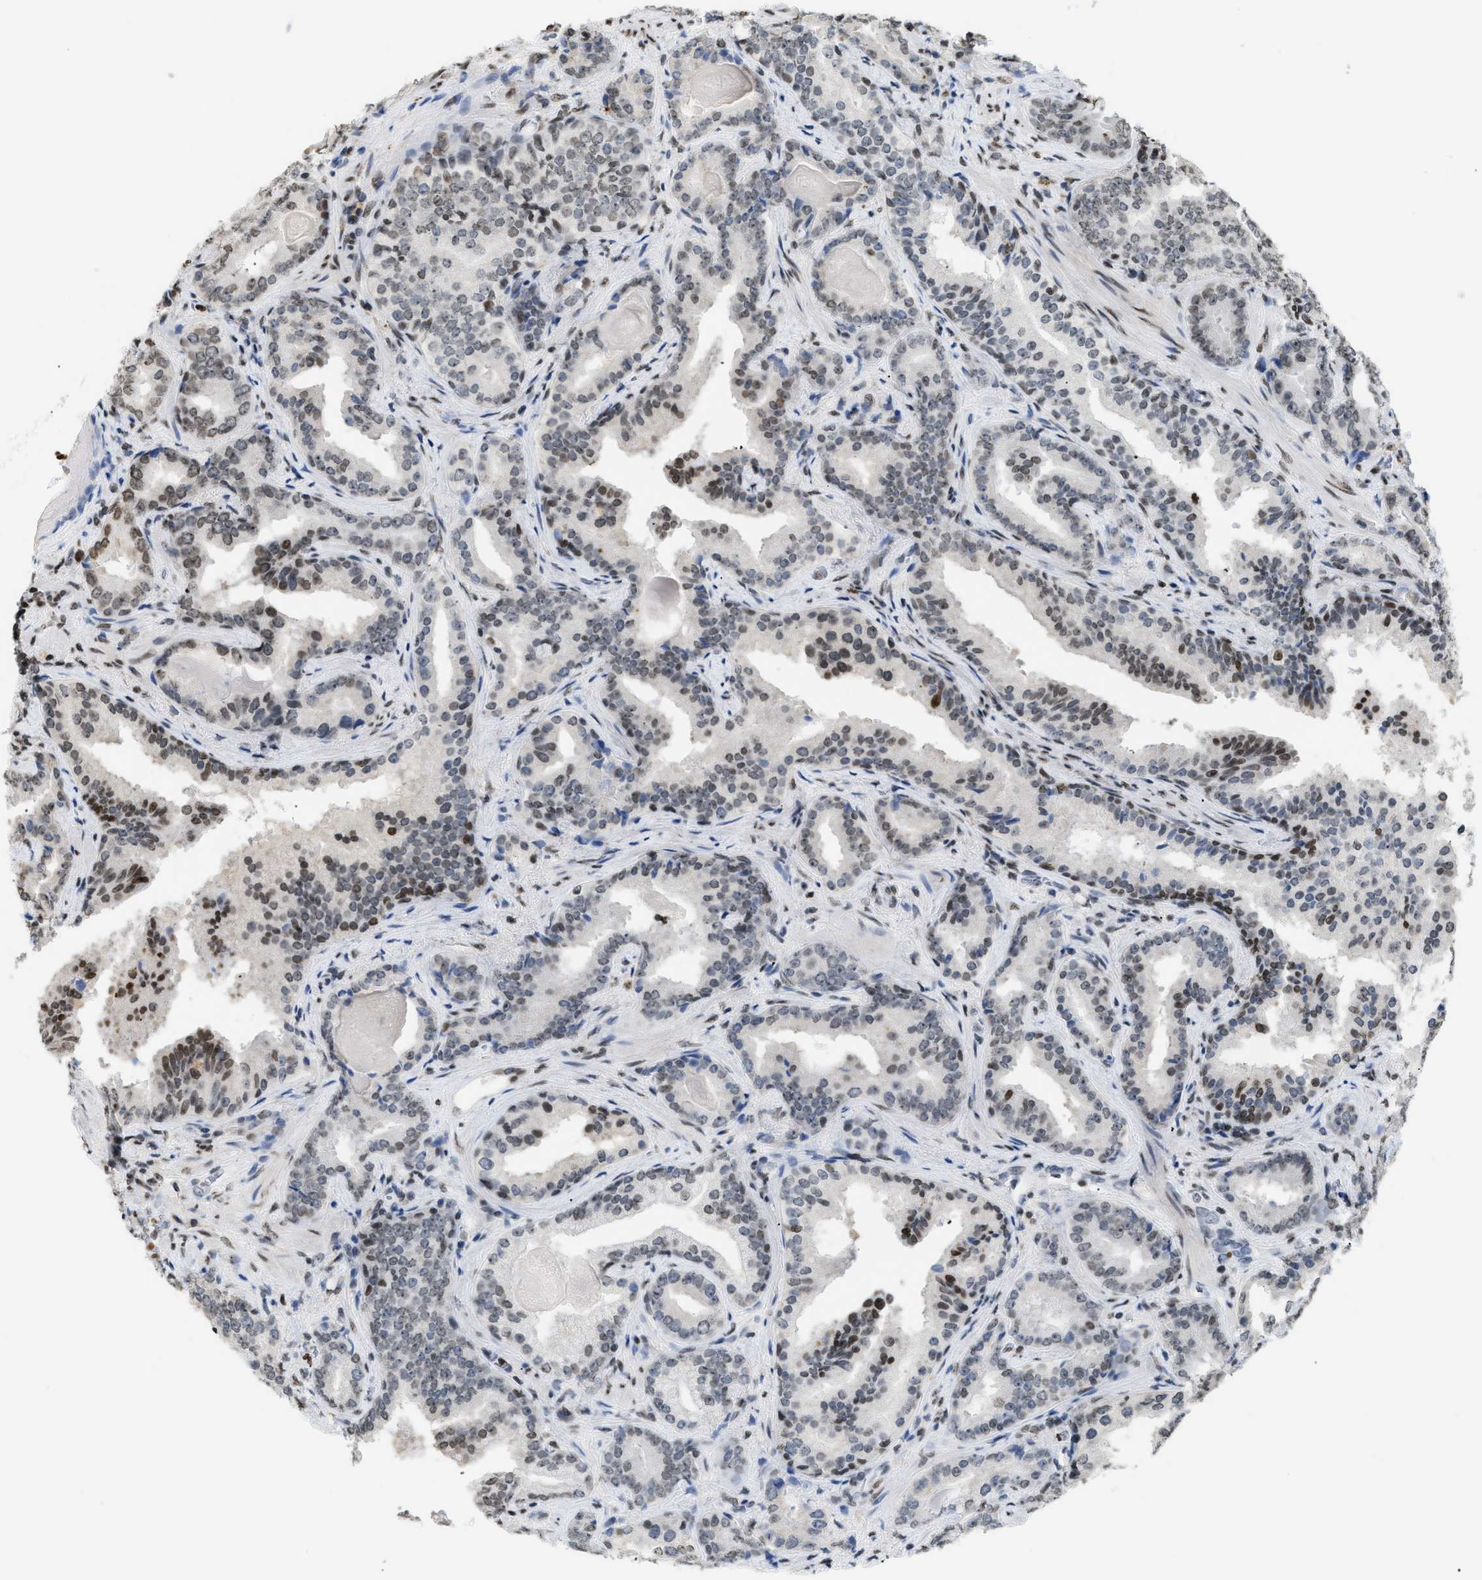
{"staining": {"intensity": "weak", "quantity": ">75%", "location": "nuclear"}, "tissue": "prostate cancer", "cell_type": "Tumor cells", "image_type": "cancer", "snomed": [{"axis": "morphology", "description": "Adenocarcinoma, Low grade"}, {"axis": "topography", "description": "Prostate"}], "caption": "This photomicrograph exhibits prostate cancer (adenocarcinoma (low-grade)) stained with immunohistochemistry to label a protein in brown. The nuclear of tumor cells show weak positivity for the protein. Nuclei are counter-stained blue.", "gene": "HMGN2", "patient": {"sex": "male", "age": 60}}